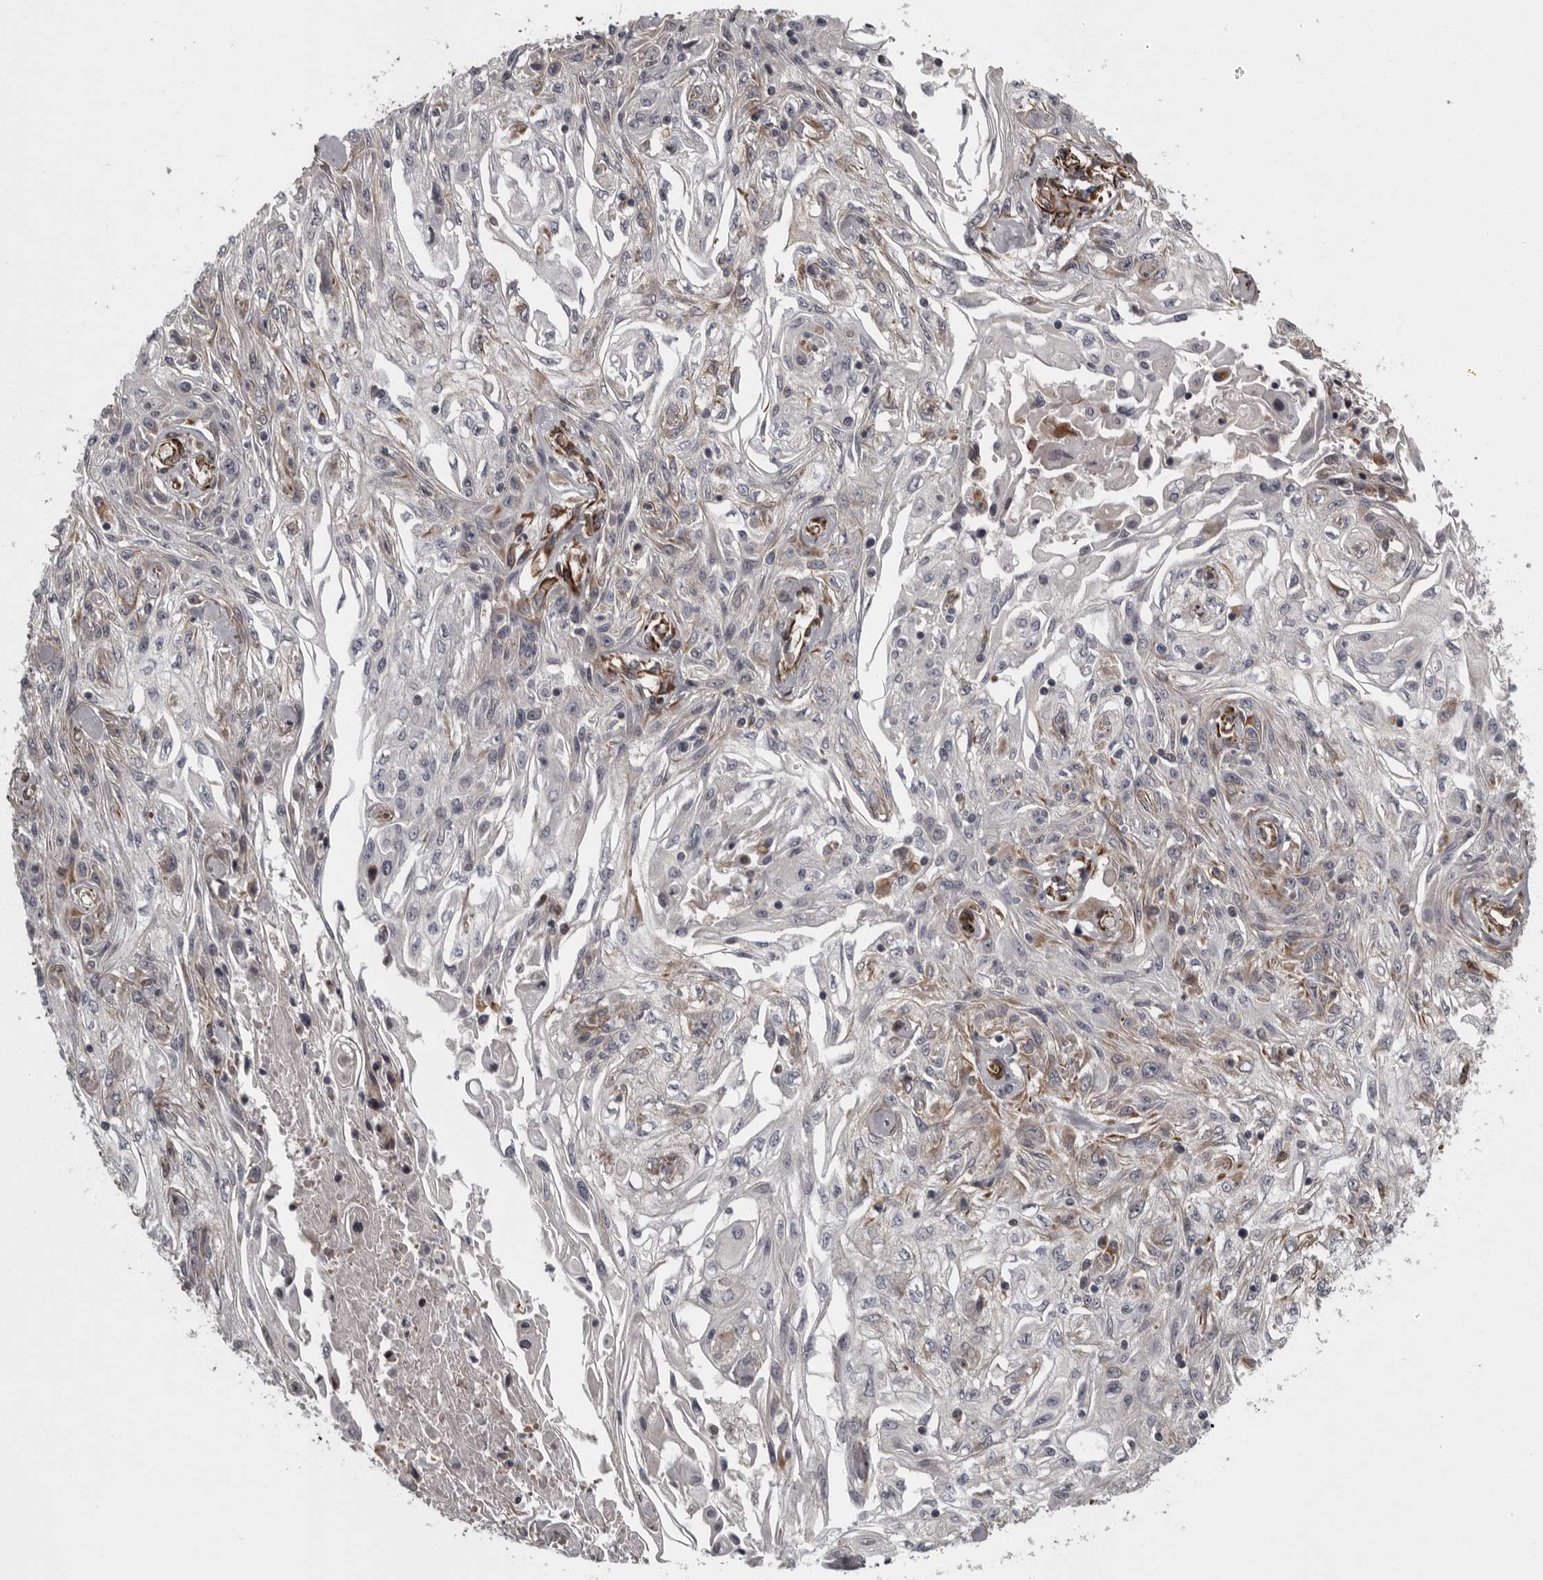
{"staining": {"intensity": "weak", "quantity": "<25%", "location": "cytoplasmic/membranous"}, "tissue": "skin cancer", "cell_type": "Tumor cells", "image_type": "cancer", "snomed": [{"axis": "morphology", "description": "Squamous cell carcinoma, NOS"}, {"axis": "morphology", "description": "Squamous cell carcinoma, metastatic, NOS"}, {"axis": "topography", "description": "Skin"}, {"axis": "topography", "description": "Lymph node"}], "caption": "Tumor cells are negative for brown protein staining in skin squamous cell carcinoma. (DAB IHC visualized using brightfield microscopy, high magnification).", "gene": "FAAP100", "patient": {"sex": "male", "age": 75}}